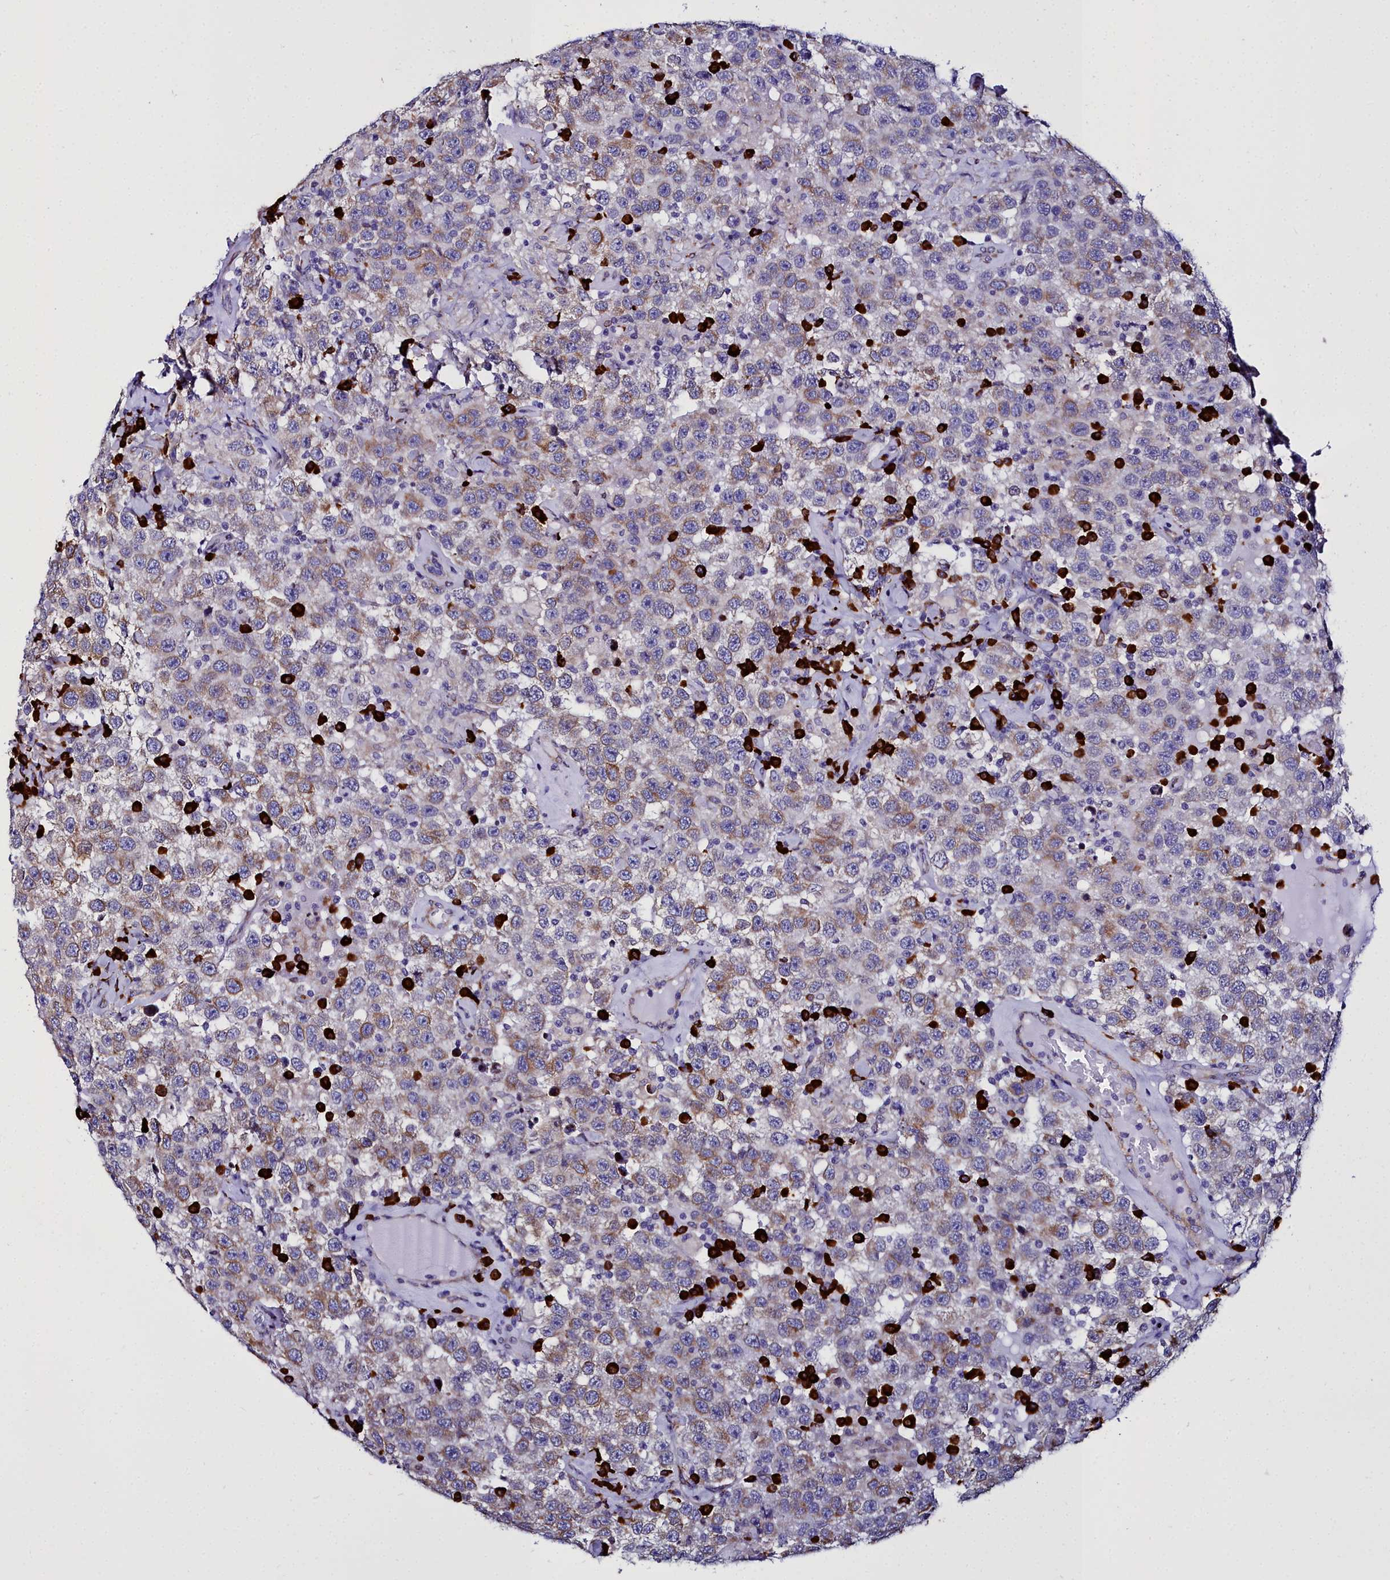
{"staining": {"intensity": "moderate", "quantity": "<25%", "location": "cytoplasmic/membranous"}, "tissue": "testis cancer", "cell_type": "Tumor cells", "image_type": "cancer", "snomed": [{"axis": "morphology", "description": "Seminoma, NOS"}, {"axis": "topography", "description": "Testis"}], "caption": "A micrograph showing moderate cytoplasmic/membranous staining in approximately <25% of tumor cells in seminoma (testis), as visualized by brown immunohistochemical staining.", "gene": "TXNDC5", "patient": {"sex": "male", "age": 41}}